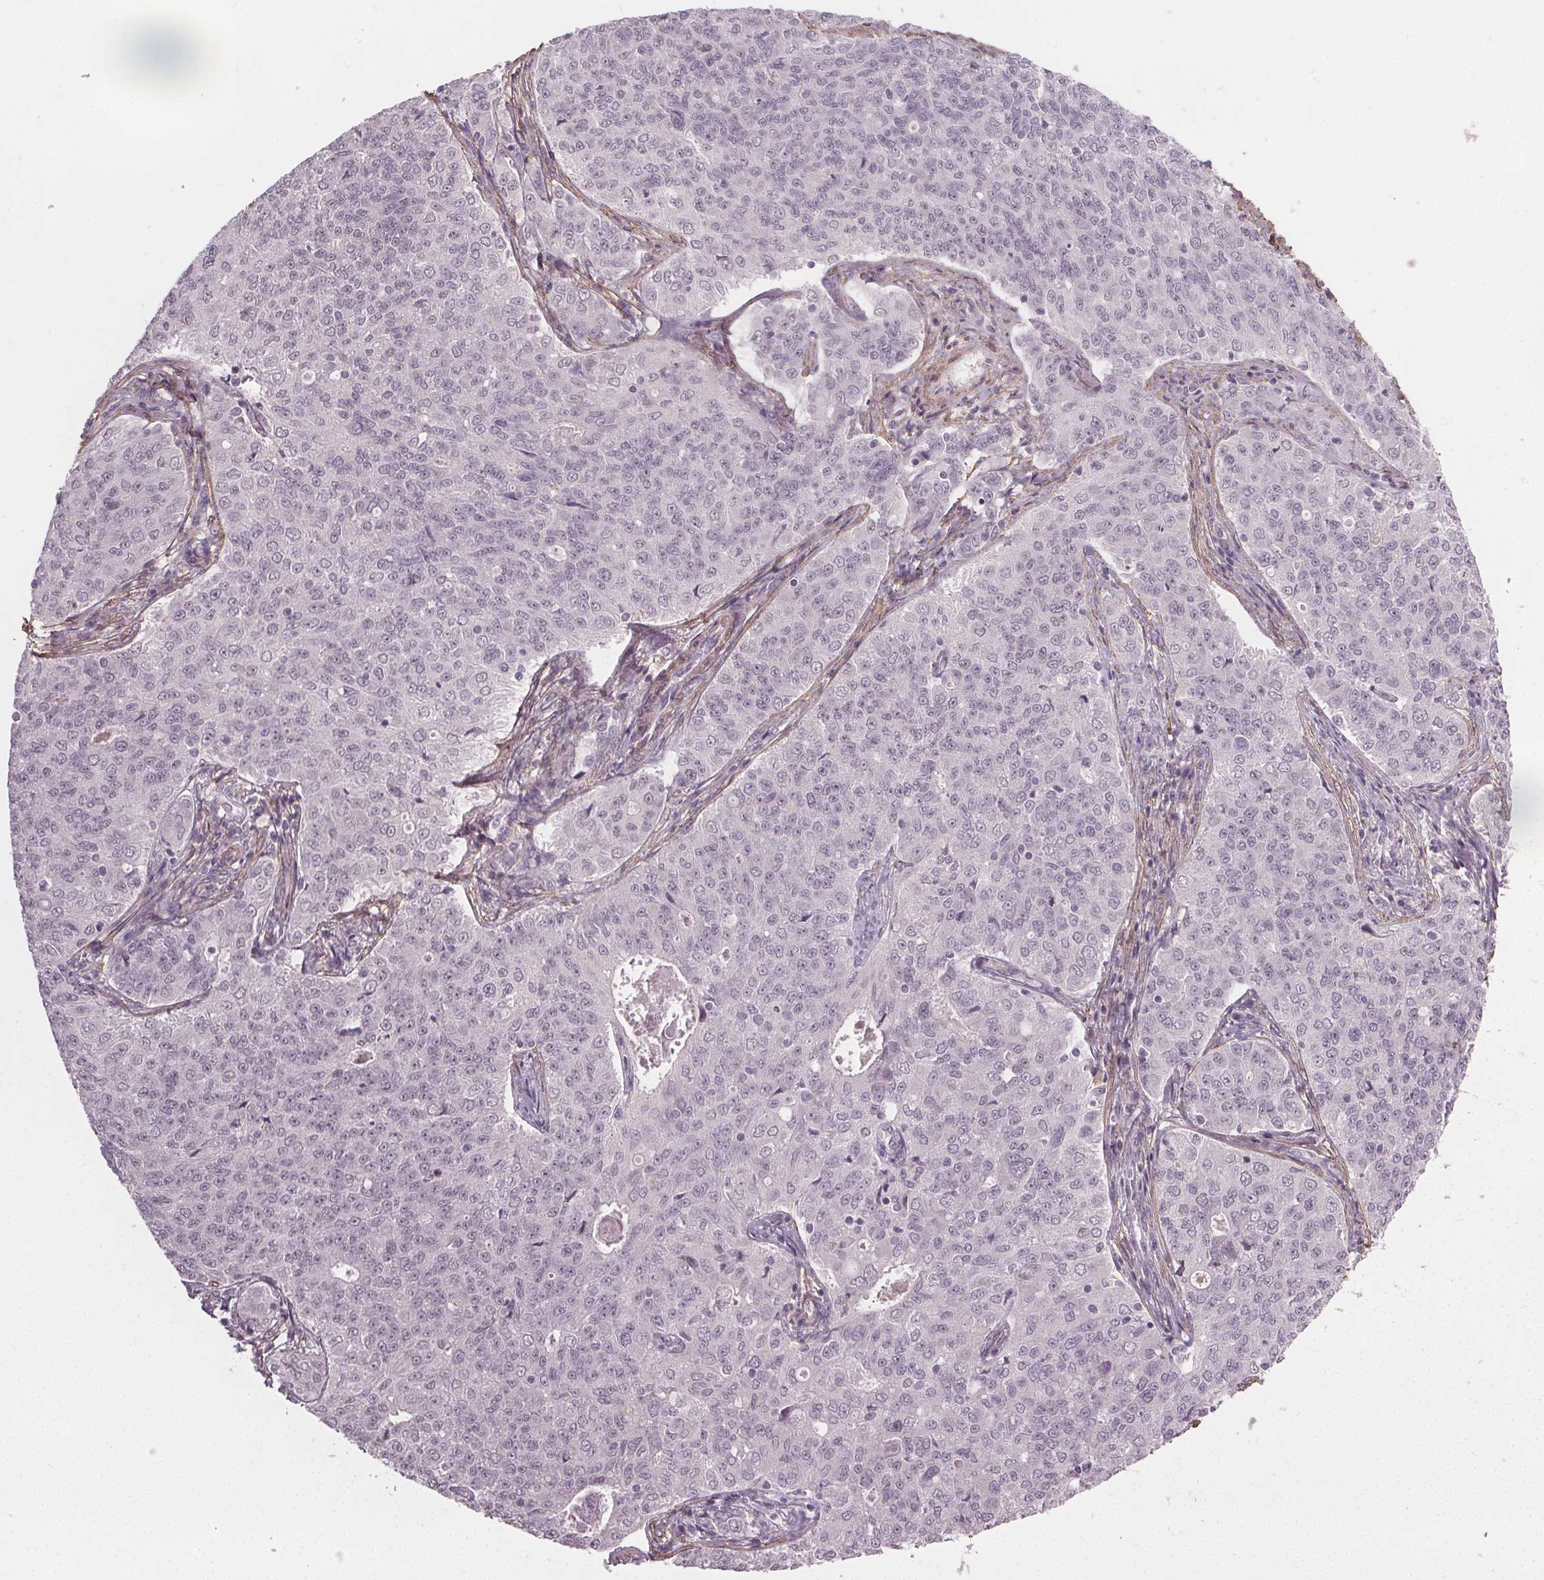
{"staining": {"intensity": "negative", "quantity": "none", "location": "none"}, "tissue": "endometrial cancer", "cell_type": "Tumor cells", "image_type": "cancer", "snomed": [{"axis": "morphology", "description": "Adenocarcinoma, NOS"}, {"axis": "topography", "description": "Endometrium"}], "caption": "Immunohistochemistry (IHC) micrograph of neoplastic tissue: human endometrial adenocarcinoma stained with DAB (3,3'-diaminobenzidine) reveals no significant protein staining in tumor cells.", "gene": "PKP1", "patient": {"sex": "female", "age": 43}}